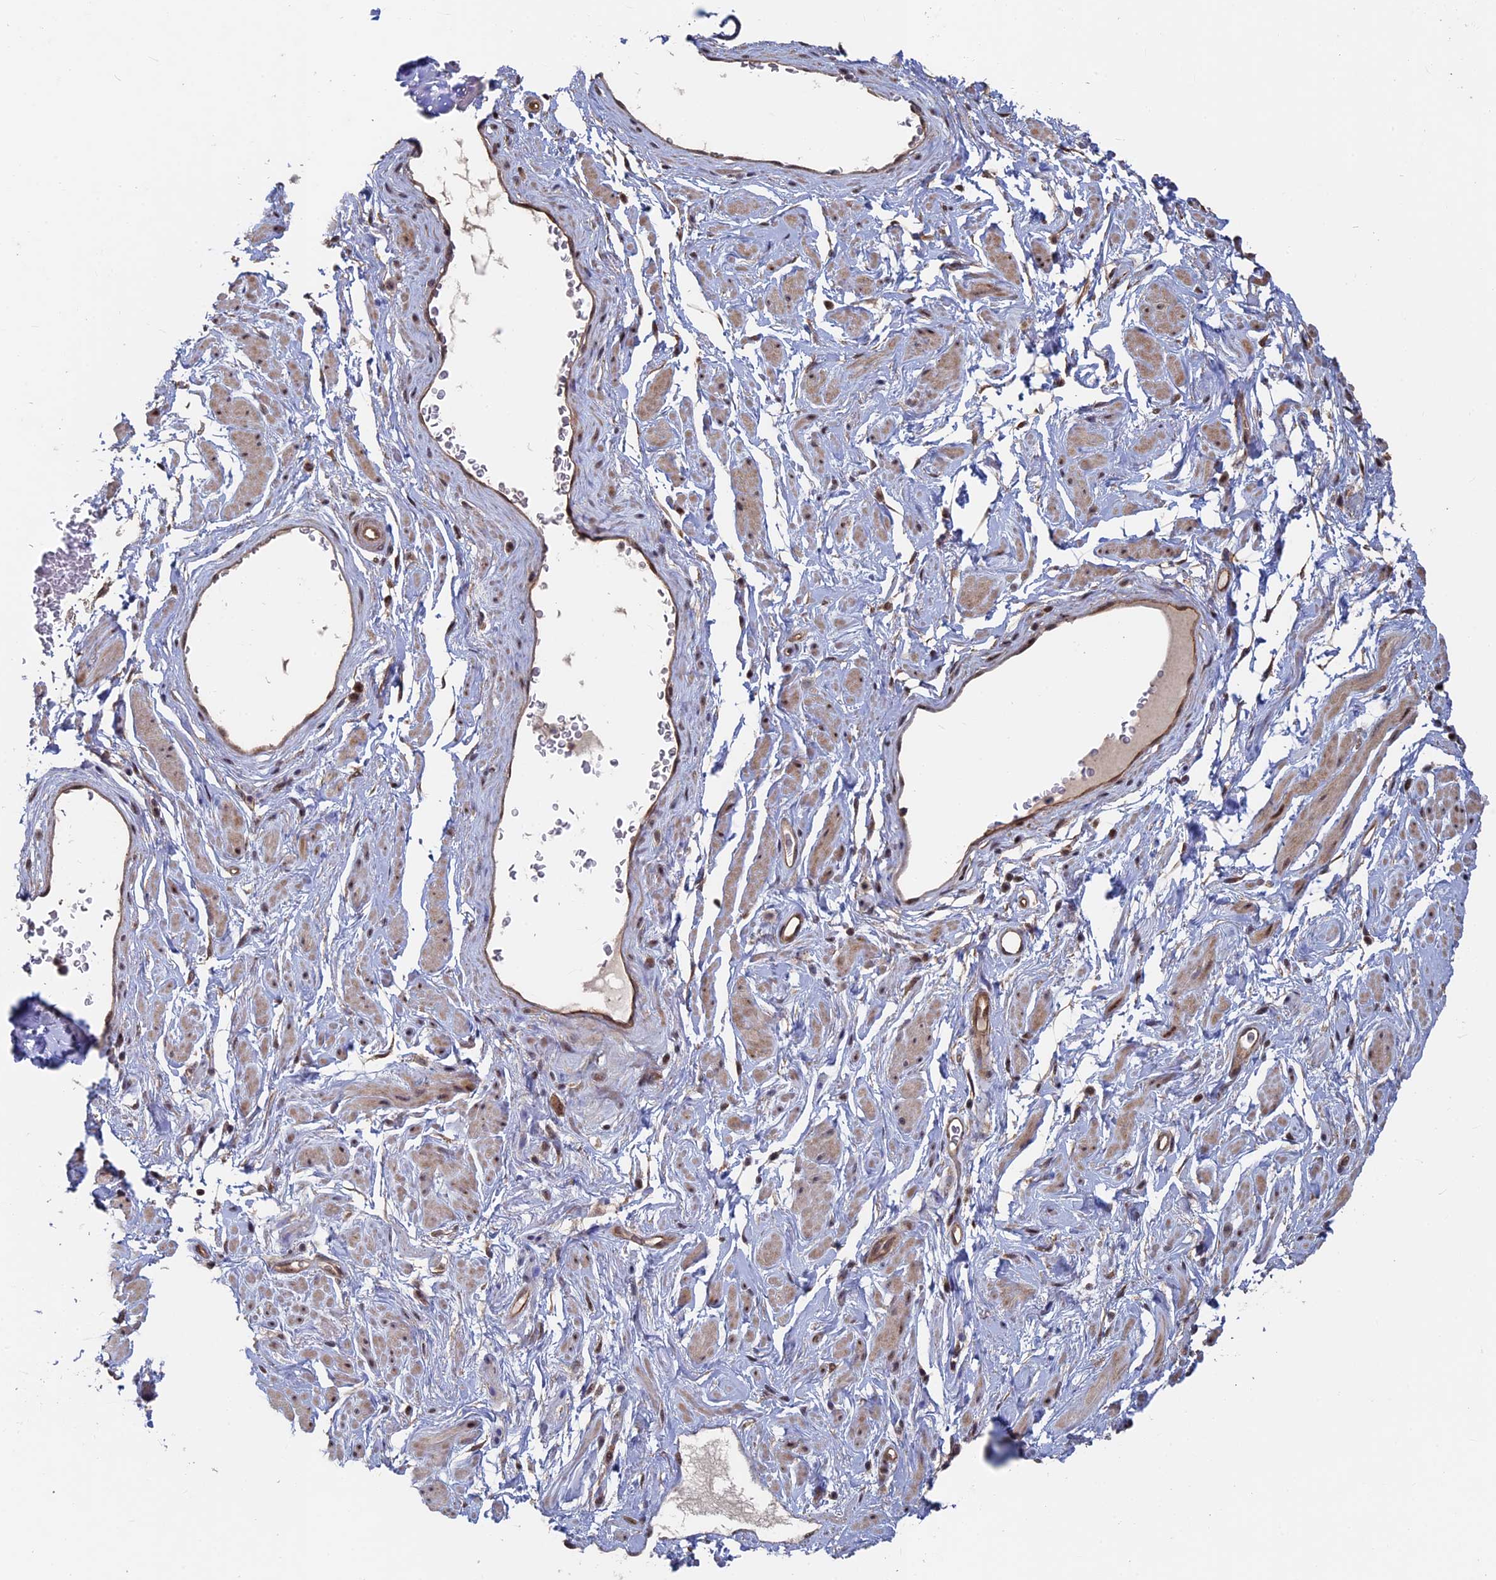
{"staining": {"intensity": "negative", "quantity": "none", "location": "none"}, "tissue": "adipose tissue", "cell_type": "Adipocytes", "image_type": "normal", "snomed": [{"axis": "morphology", "description": "Normal tissue, NOS"}, {"axis": "morphology", "description": "Adenocarcinoma, NOS"}, {"axis": "topography", "description": "Rectum"}, {"axis": "topography", "description": "Vagina"}, {"axis": "topography", "description": "Peripheral nerve tissue"}], "caption": "Immunohistochemistry of benign adipose tissue reveals no expression in adipocytes. (DAB (3,3'-diaminobenzidine) immunohistochemistry (IHC) visualized using brightfield microscopy, high magnification).", "gene": "KIAA1328", "patient": {"sex": "female", "age": 71}}